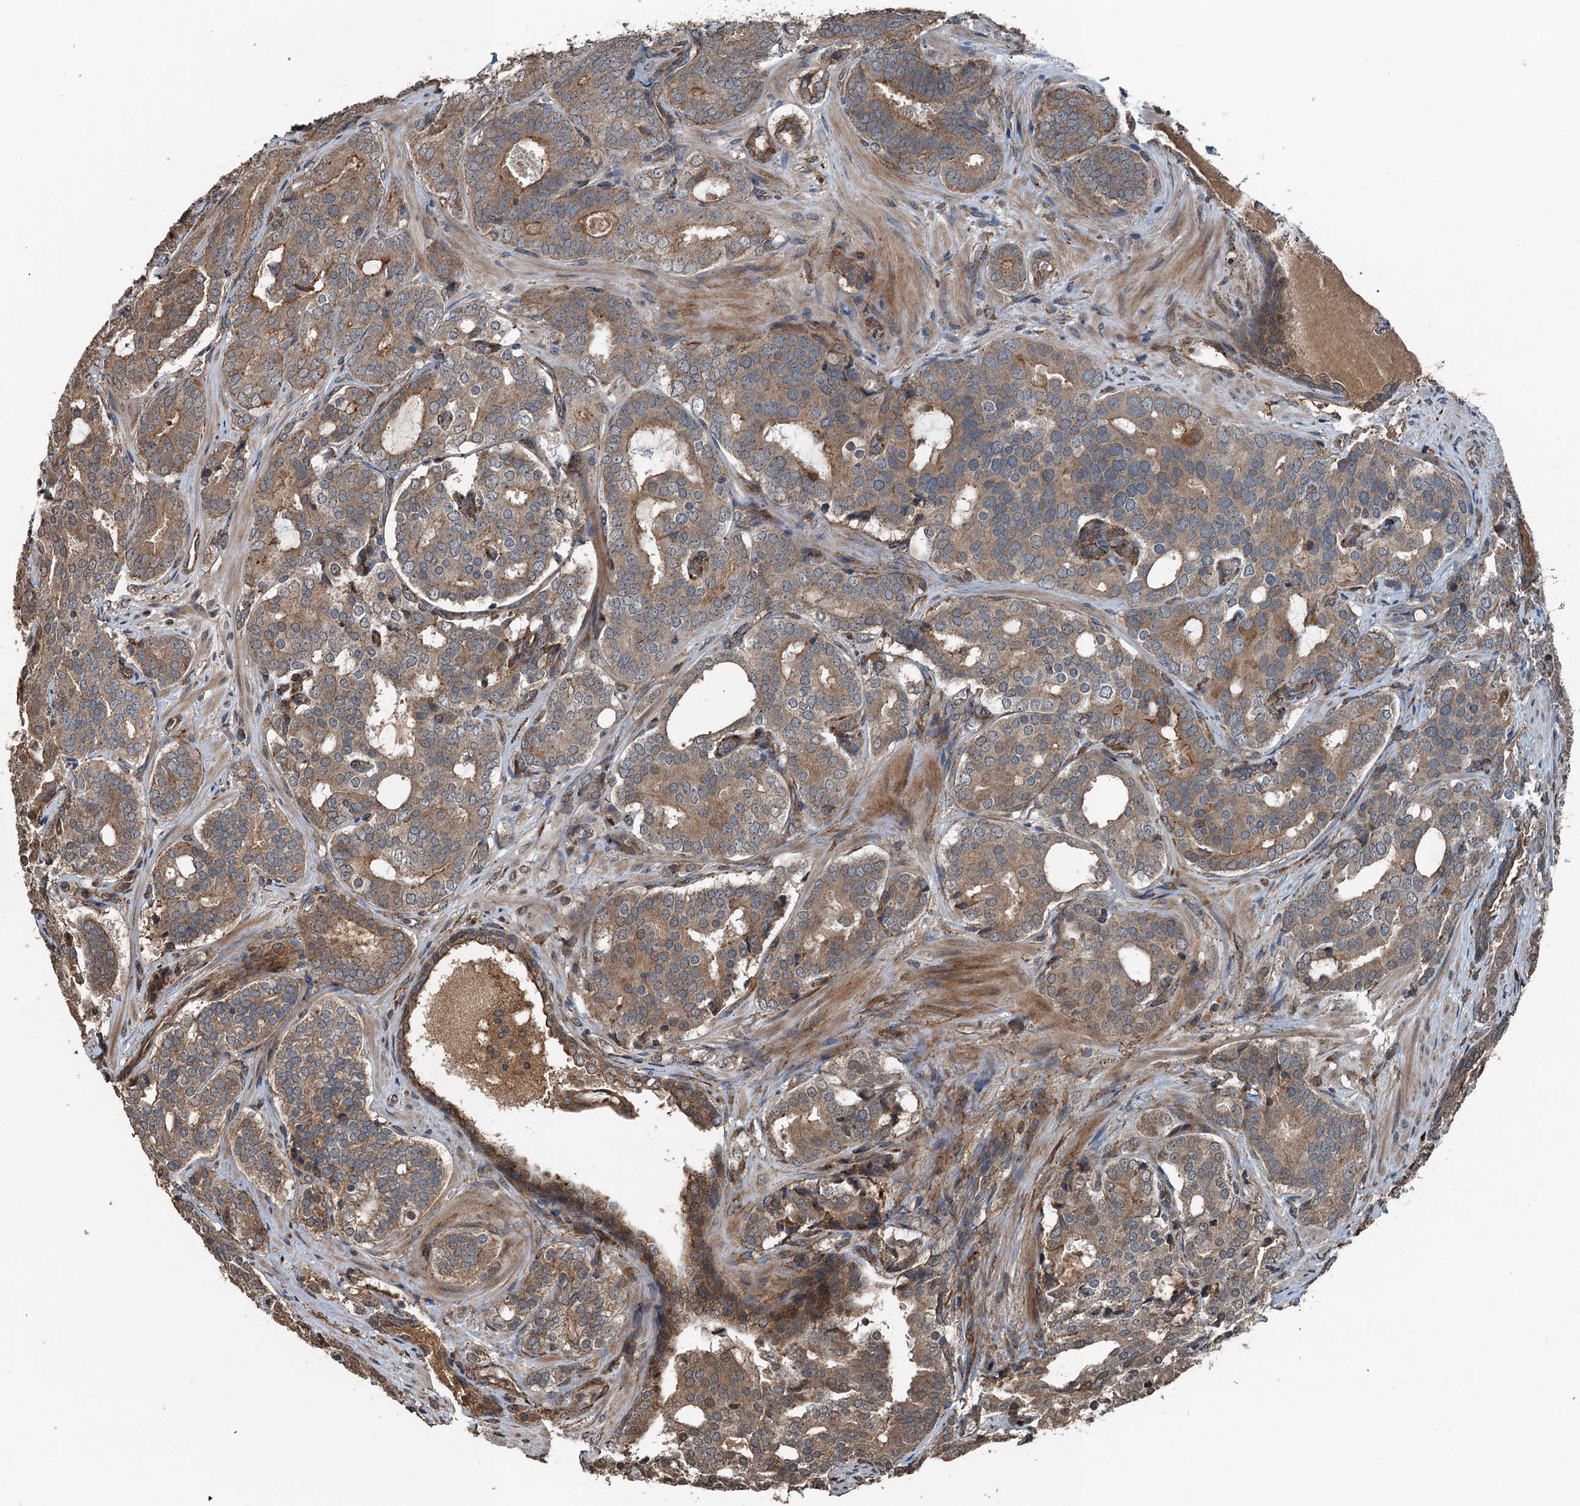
{"staining": {"intensity": "moderate", "quantity": ">75%", "location": "cytoplasmic/membranous"}, "tissue": "prostate cancer", "cell_type": "Tumor cells", "image_type": "cancer", "snomed": [{"axis": "morphology", "description": "Adenocarcinoma, High grade"}, {"axis": "topography", "description": "Prostate"}], "caption": "High-magnification brightfield microscopy of prostate cancer (high-grade adenocarcinoma) stained with DAB (brown) and counterstained with hematoxylin (blue). tumor cells exhibit moderate cytoplasmic/membranous positivity is seen in about>75% of cells.", "gene": "TCTN1", "patient": {"sex": "male", "age": 63}}